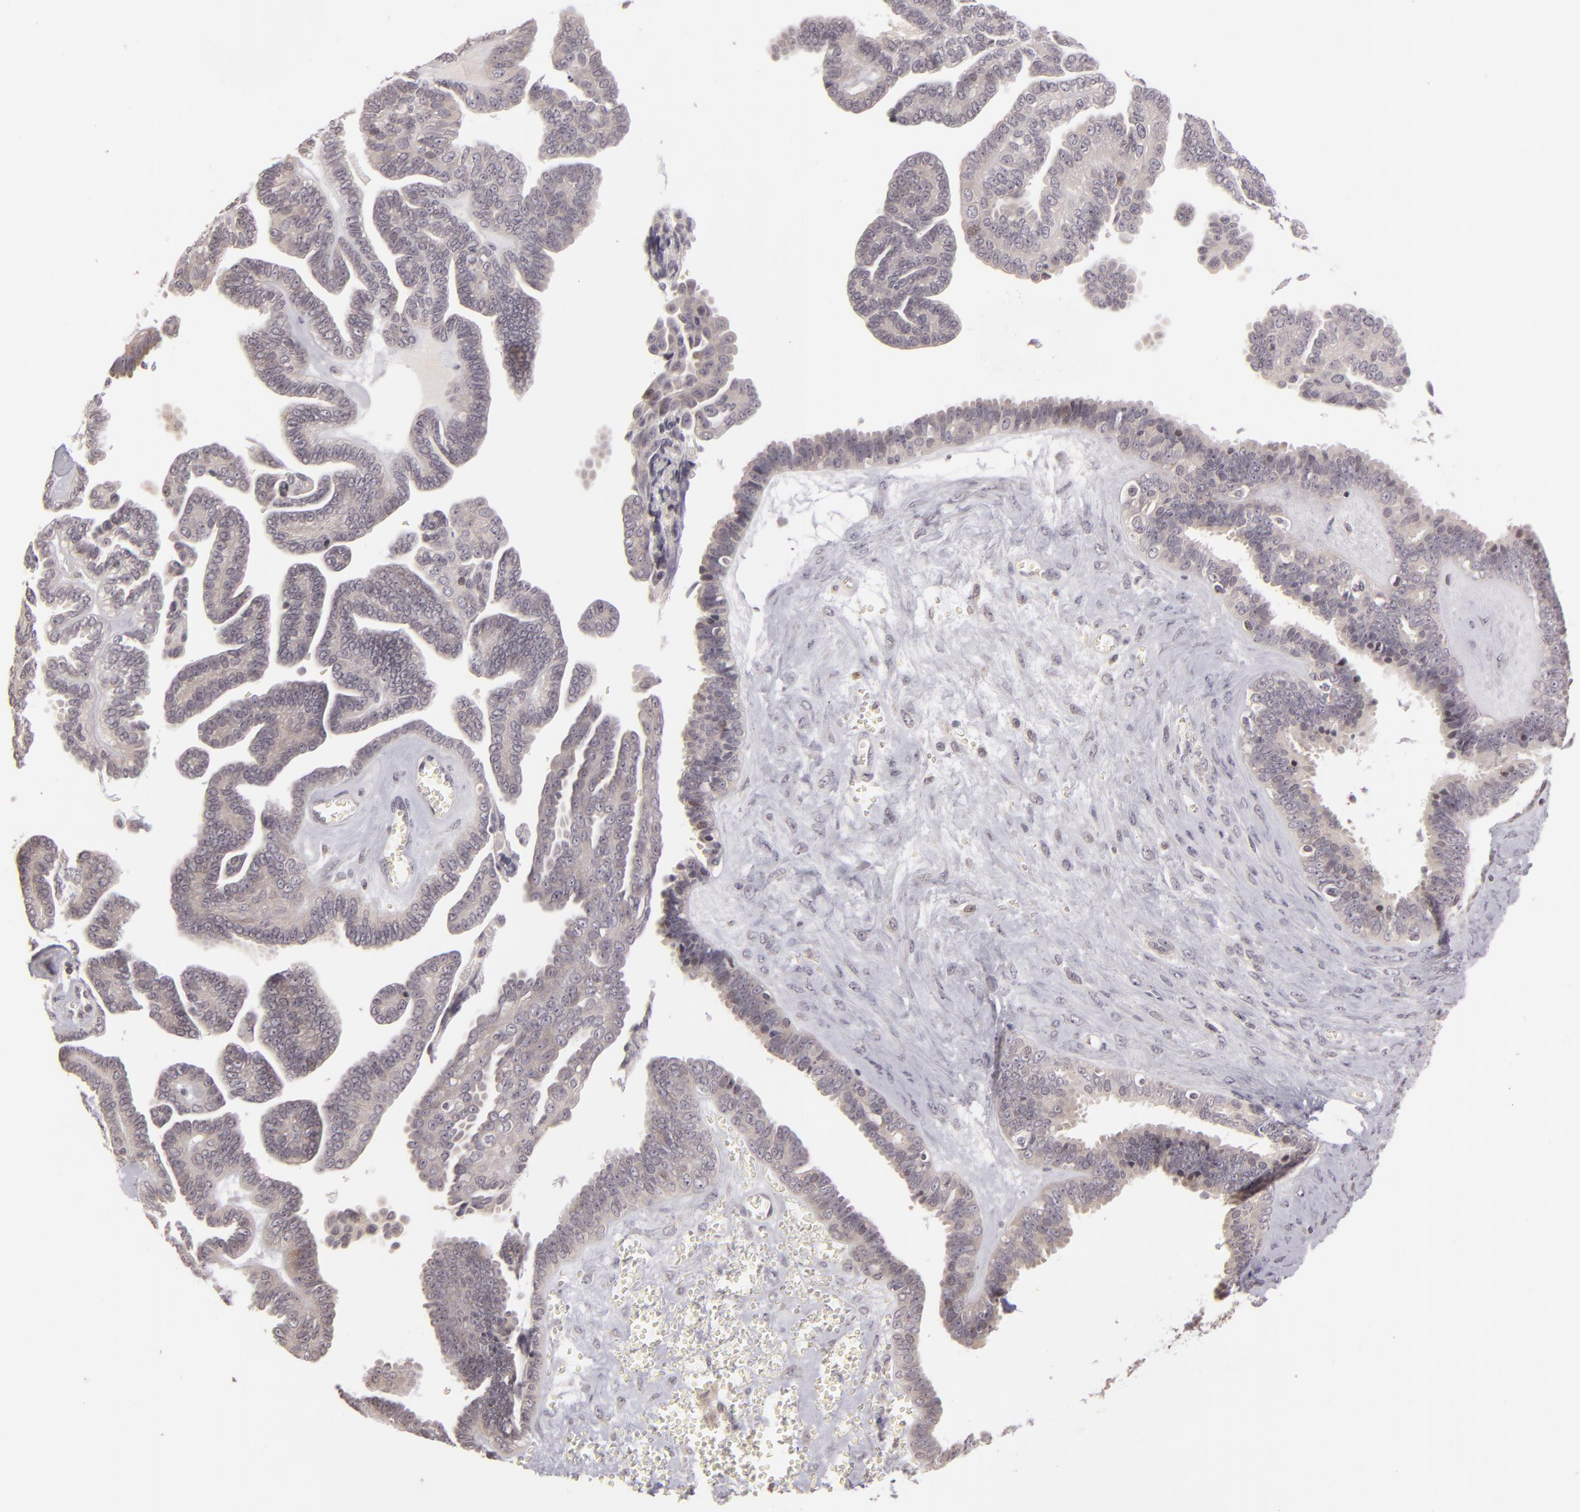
{"staining": {"intensity": "negative", "quantity": "none", "location": "none"}, "tissue": "ovarian cancer", "cell_type": "Tumor cells", "image_type": "cancer", "snomed": [{"axis": "morphology", "description": "Cystadenocarcinoma, serous, NOS"}, {"axis": "topography", "description": "Ovary"}], "caption": "Tumor cells show no significant protein positivity in ovarian cancer (serous cystadenocarcinoma). Nuclei are stained in blue.", "gene": "AKAP6", "patient": {"sex": "female", "age": 71}}